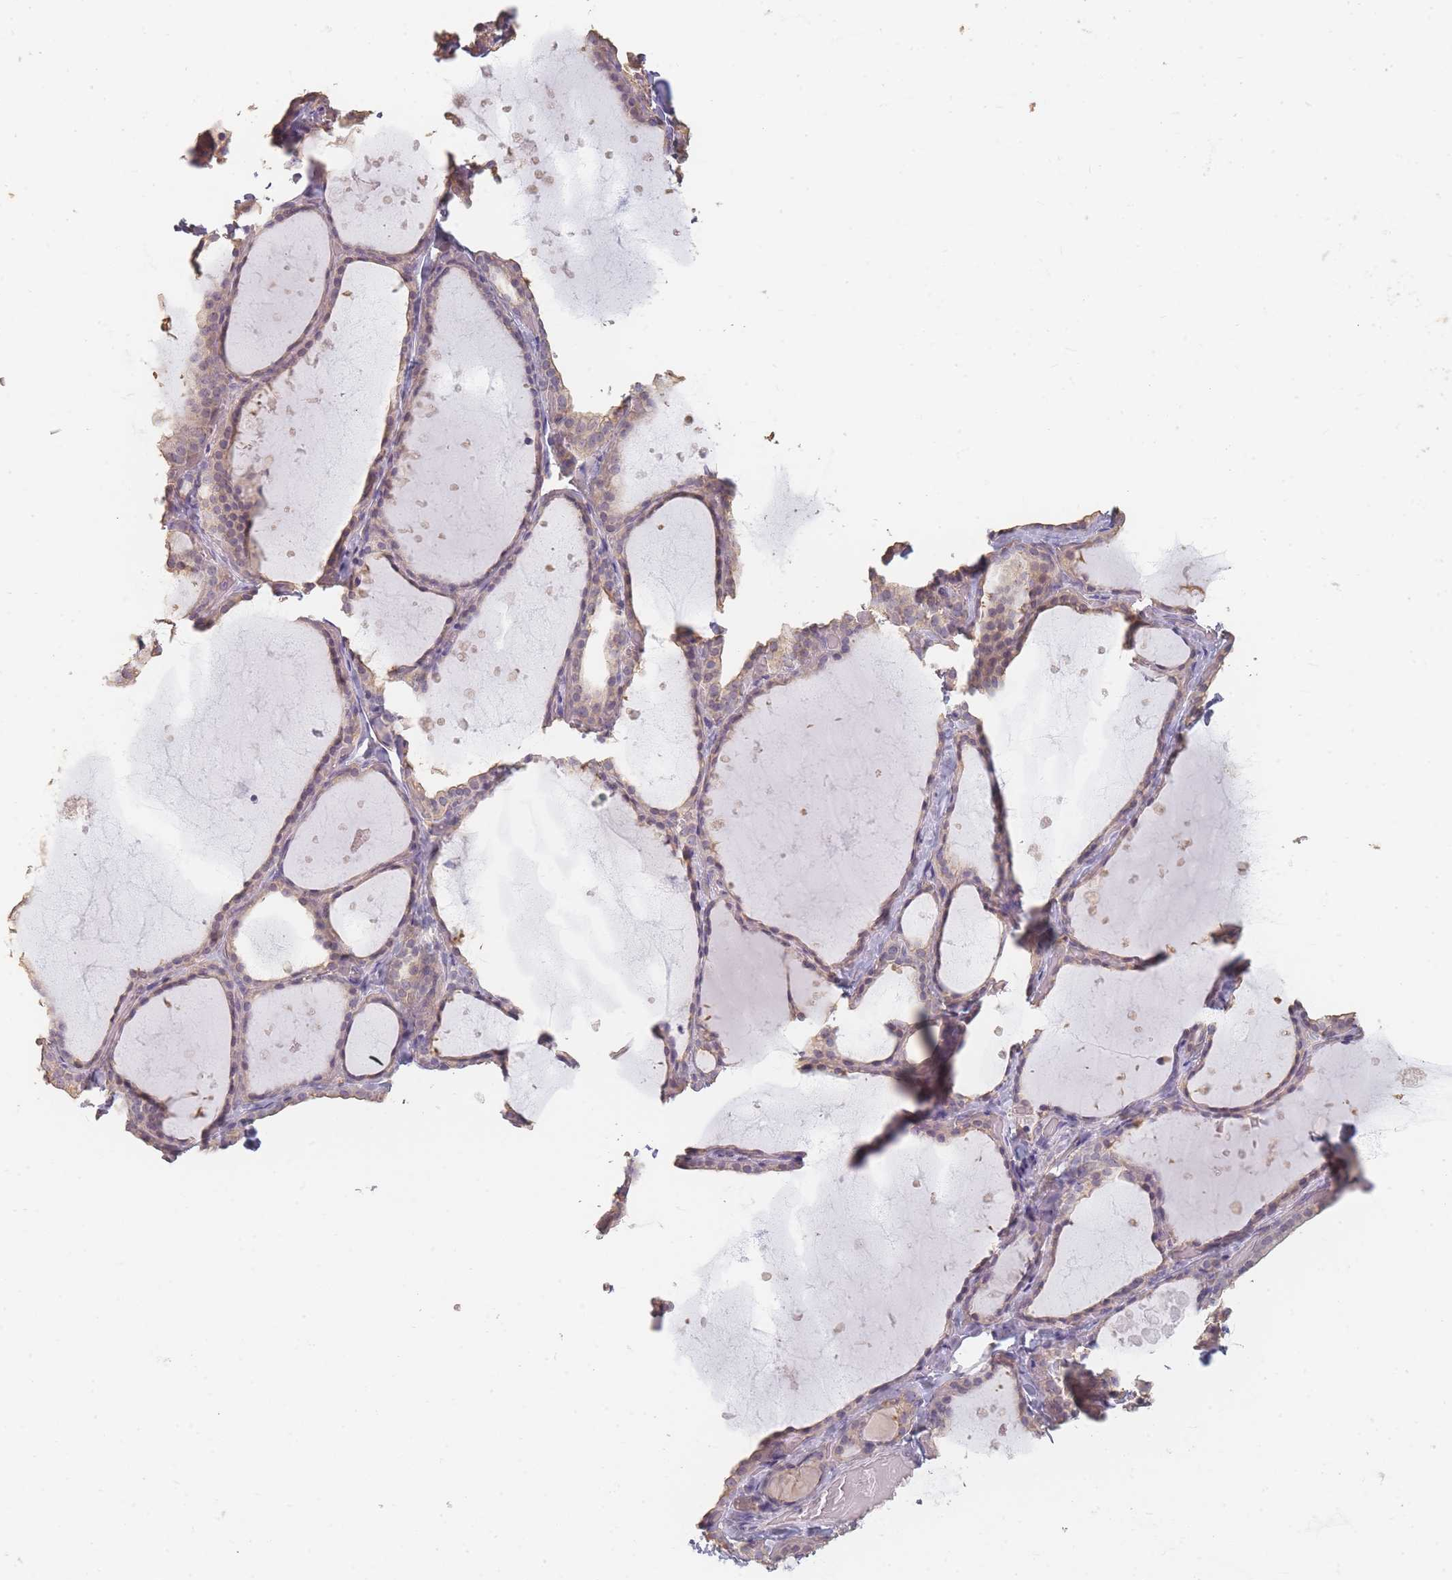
{"staining": {"intensity": "weak", "quantity": "<25%", "location": "cytoplasmic/membranous,nuclear"}, "tissue": "thyroid gland", "cell_type": "Glandular cells", "image_type": "normal", "snomed": [{"axis": "morphology", "description": "Normal tissue, NOS"}, {"axis": "topography", "description": "Thyroid gland"}], "caption": "High power microscopy micrograph of an immunohistochemistry micrograph of normal thyroid gland, revealing no significant staining in glandular cells.", "gene": "RFTN1", "patient": {"sex": "female", "age": 44}}